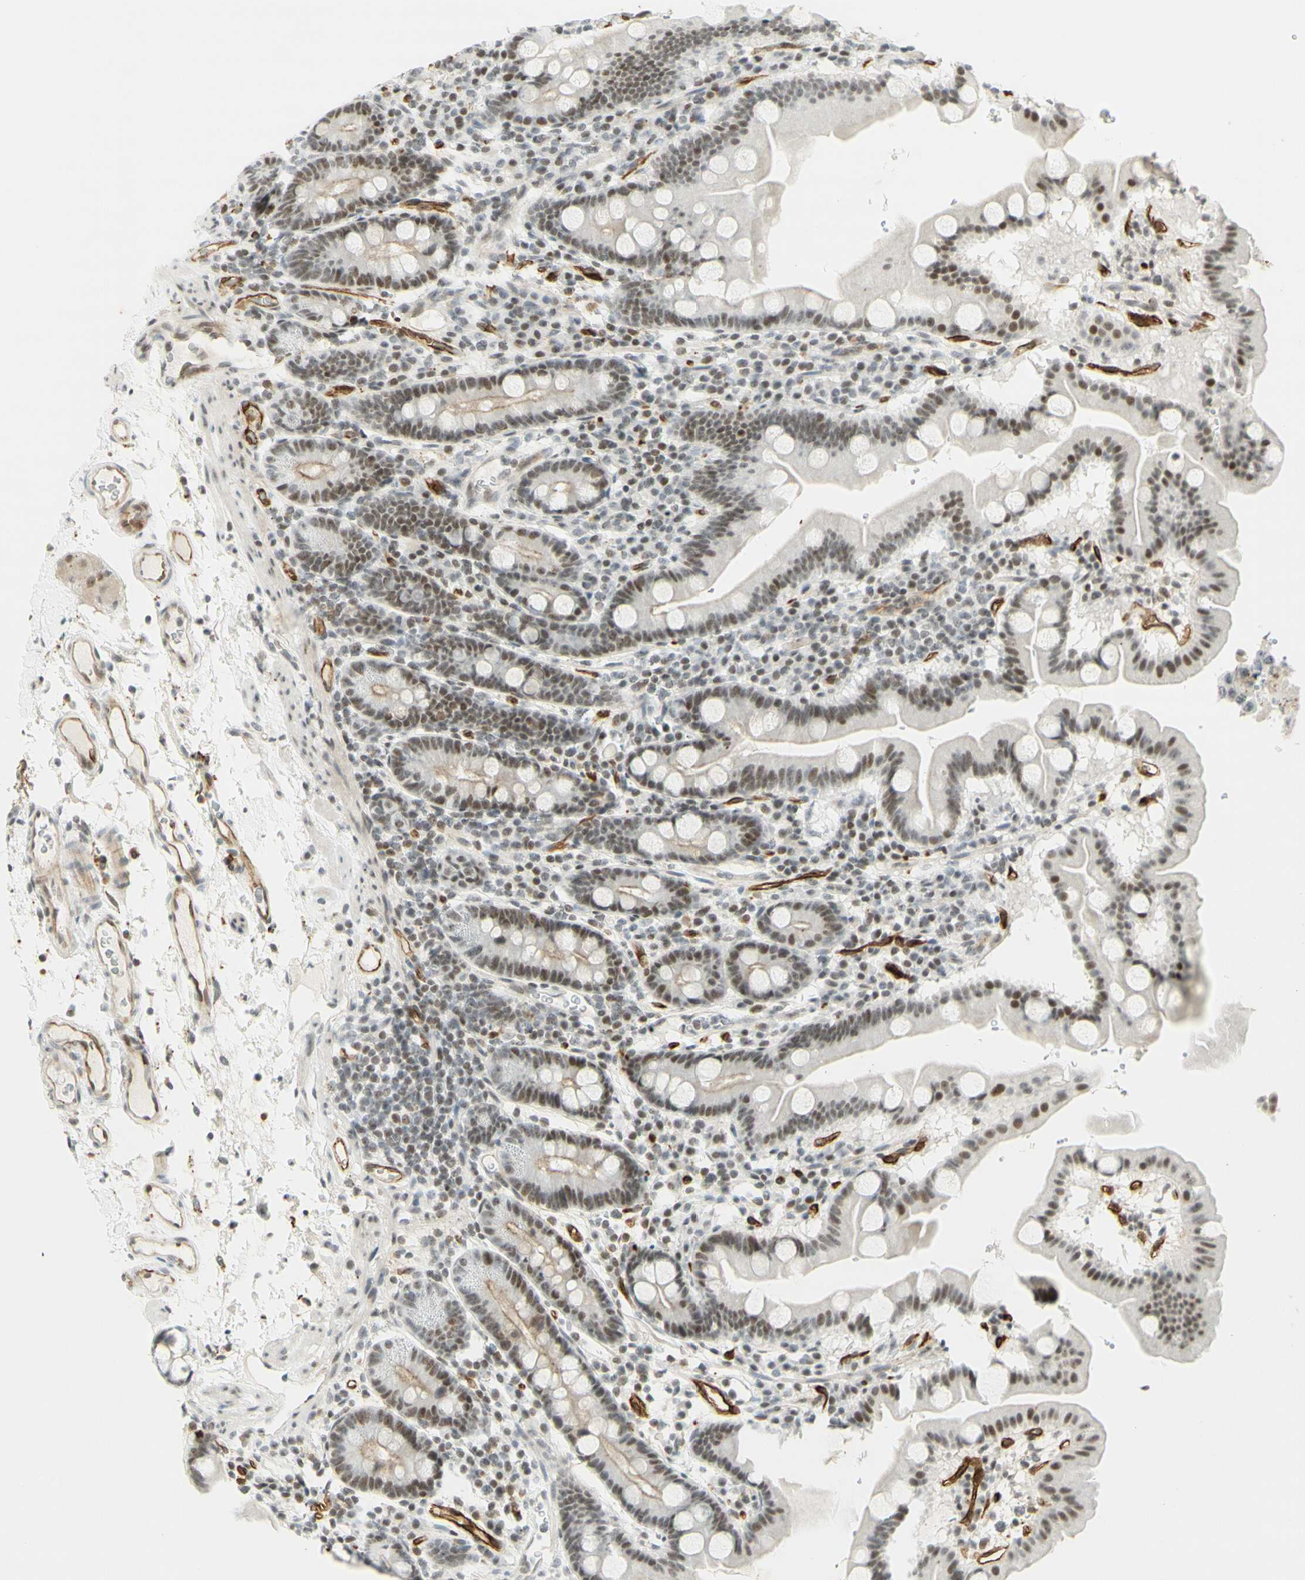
{"staining": {"intensity": "moderate", "quantity": ">75%", "location": "nuclear"}, "tissue": "duodenum", "cell_type": "Glandular cells", "image_type": "normal", "snomed": [{"axis": "morphology", "description": "Normal tissue, NOS"}, {"axis": "topography", "description": "Duodenum"}], "caption": "High-power microscopy captured an immunohistochemistry (IHC) micrograph of benign duodenum, revealing moderate nuclear expression in approximately >75% of glandular cells. (brown staining indicates protein expression, while blue staining denotes nuclei).", "gene": "IRF1", "patient": {"sex": "male", "age": 50}}